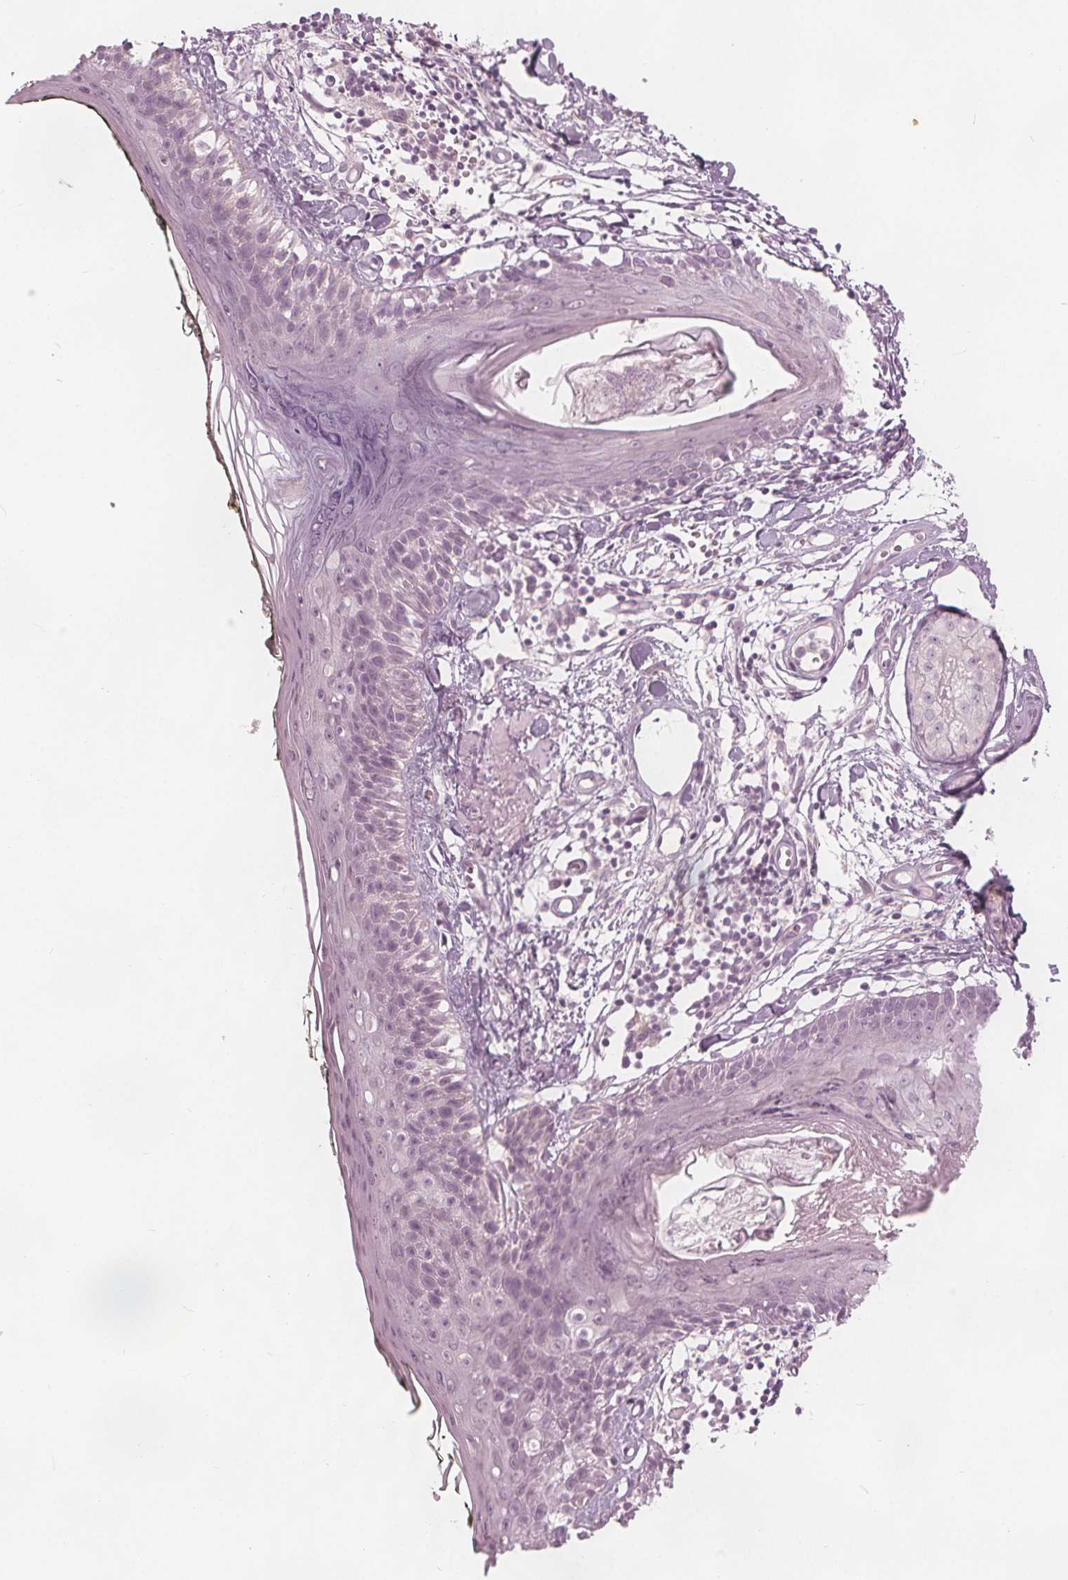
{"staining": {"intensity": "moderate", "quantity": "<25%", "location": "cytoplasmic/membranous"}, "tissue": "skin", "cell_type": "Fibroblasts", "image_type": "normal", "snomed": [{"axis": "morphology", "description": "Normal tissue, NOS"}, {"axis": "topography", "description": "Skin"}], "caption": "IHC of normal skin reveals low levels of moderate cytoplasmic/membranous expression in about <25% of fibroblasts. (DAB IHC with brightfield microscopy, high magnification).", "gene": "BRSK1", "patient": {"sex": "male", "age": 76}}